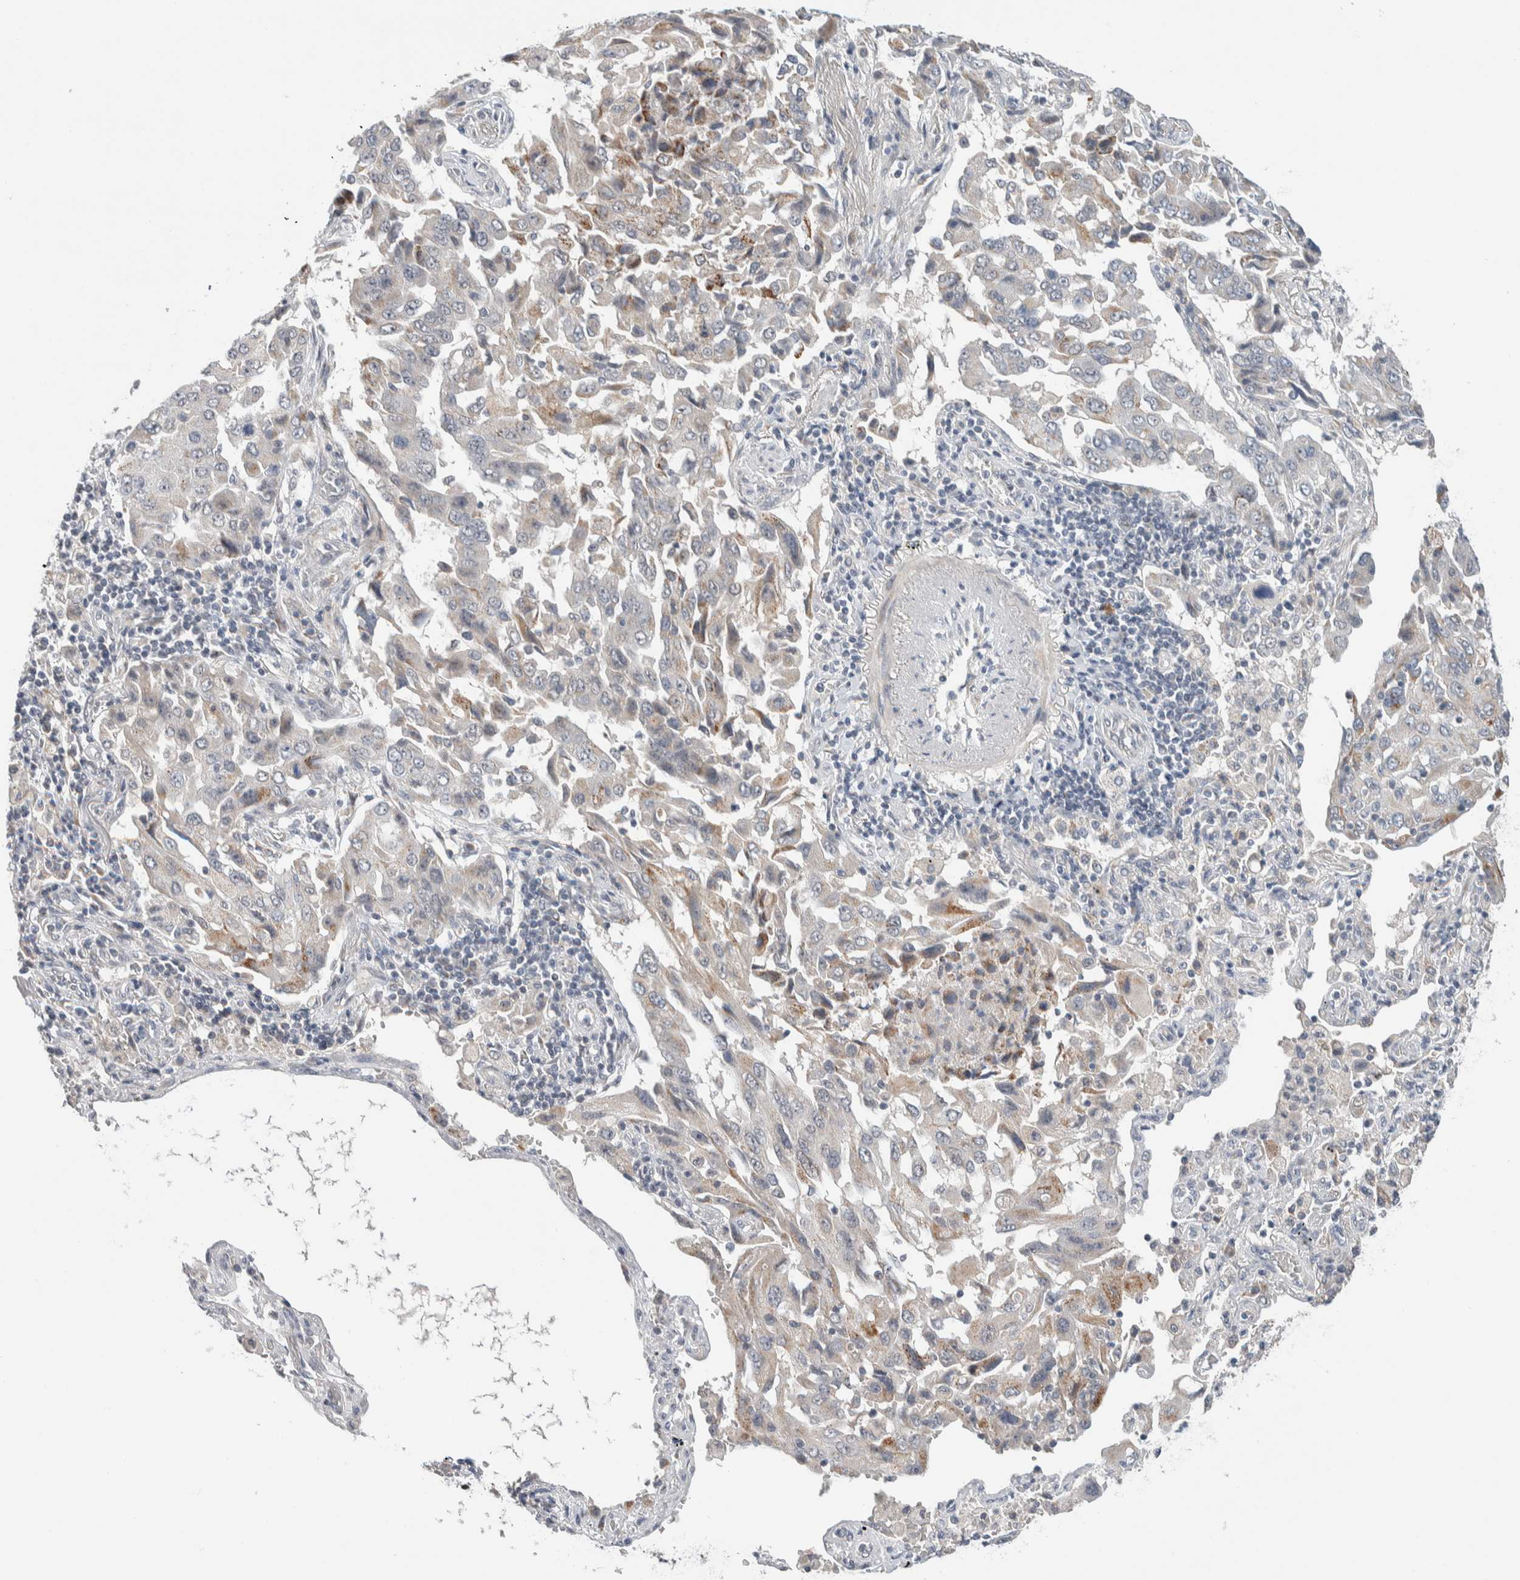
{"staining": {"intensity": "weak", "quantity": "25%-75%", "location": "cytoplasmic/membranous"}, "tissue": "lung cancer", "cell_type": "Tumor cells", "image_type": "cancer", "snomed": [{"axis": "morphology", "description": "Adenocarcinoma, NOS"}, {"axis": "topography", "description": "Lung"}], "caption": "Lung adenocarcinoma was stained to show a protein in brown. There is low levels of weak cytoplasmic/membranous staining in about 25%-75% of tumor cells.", "gene": "SHPK", "patient": {"sex": "female", "age": 65}}